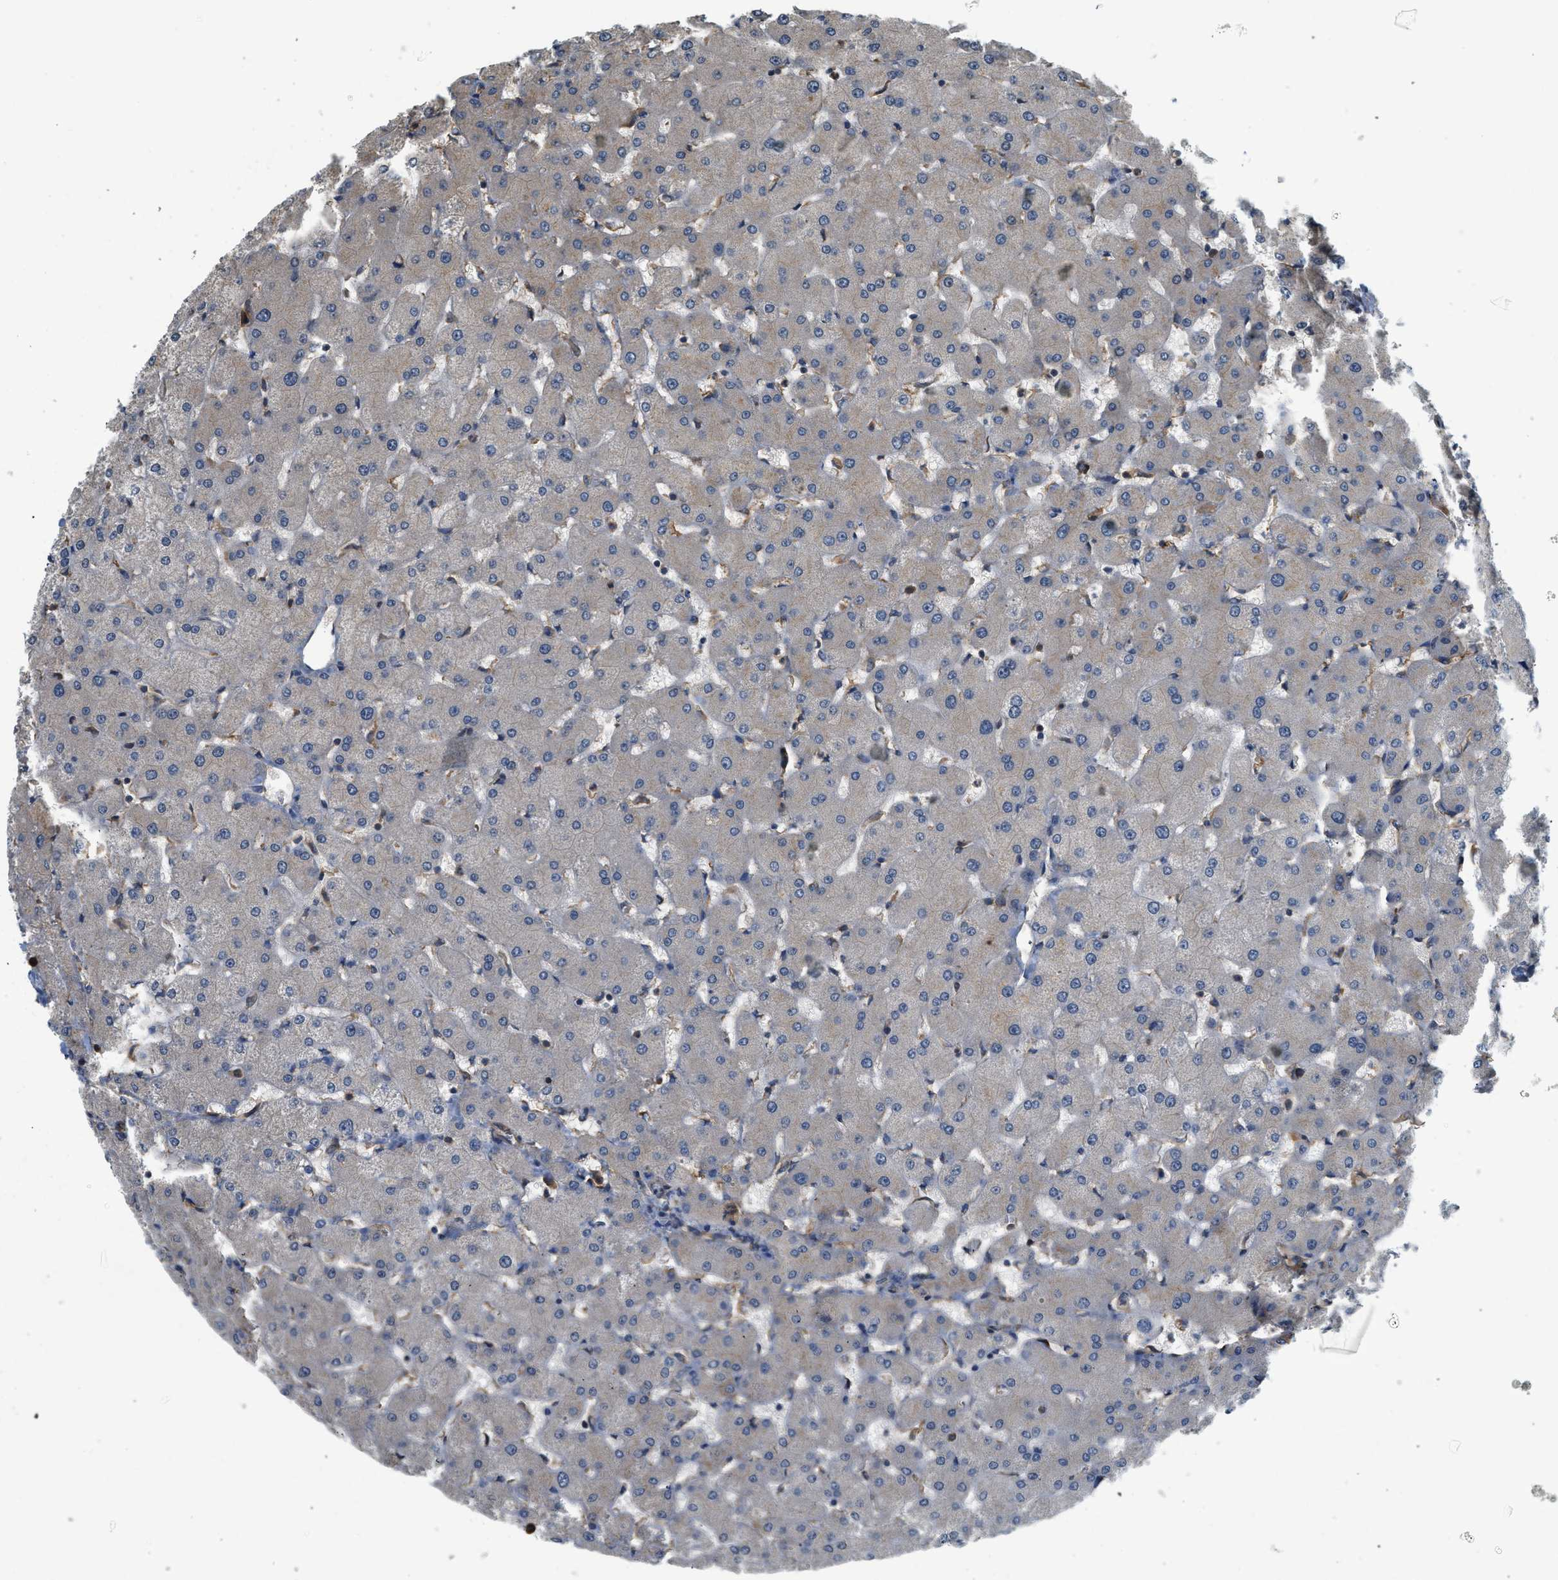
{"staining": {"intensity": "moderate", "quantity": ">75%", "location": "cytoplasmic/membranous"}, "tissue": "liver", "cell_type": "Cholangiocytes", "image_type": "normal", "snomed": [{"axis": "morphology", "description": "Normal tissue, NOS"}, {"axis": "topography", "description": "Liver"}], "caption": "IHC of unremarkable liver shows medium levels of moderate cytoplasmic/membranous positivity in approximately >75% of cholangiocytes. The staining is performed using DAB (3,3'-diaminobenzidine) brown chromogen to label protein expression. The nuclei are counter-stained blue using hematoxylin.", "gene": "HIP1", "patient": {"sex": "female", "age": 63}}